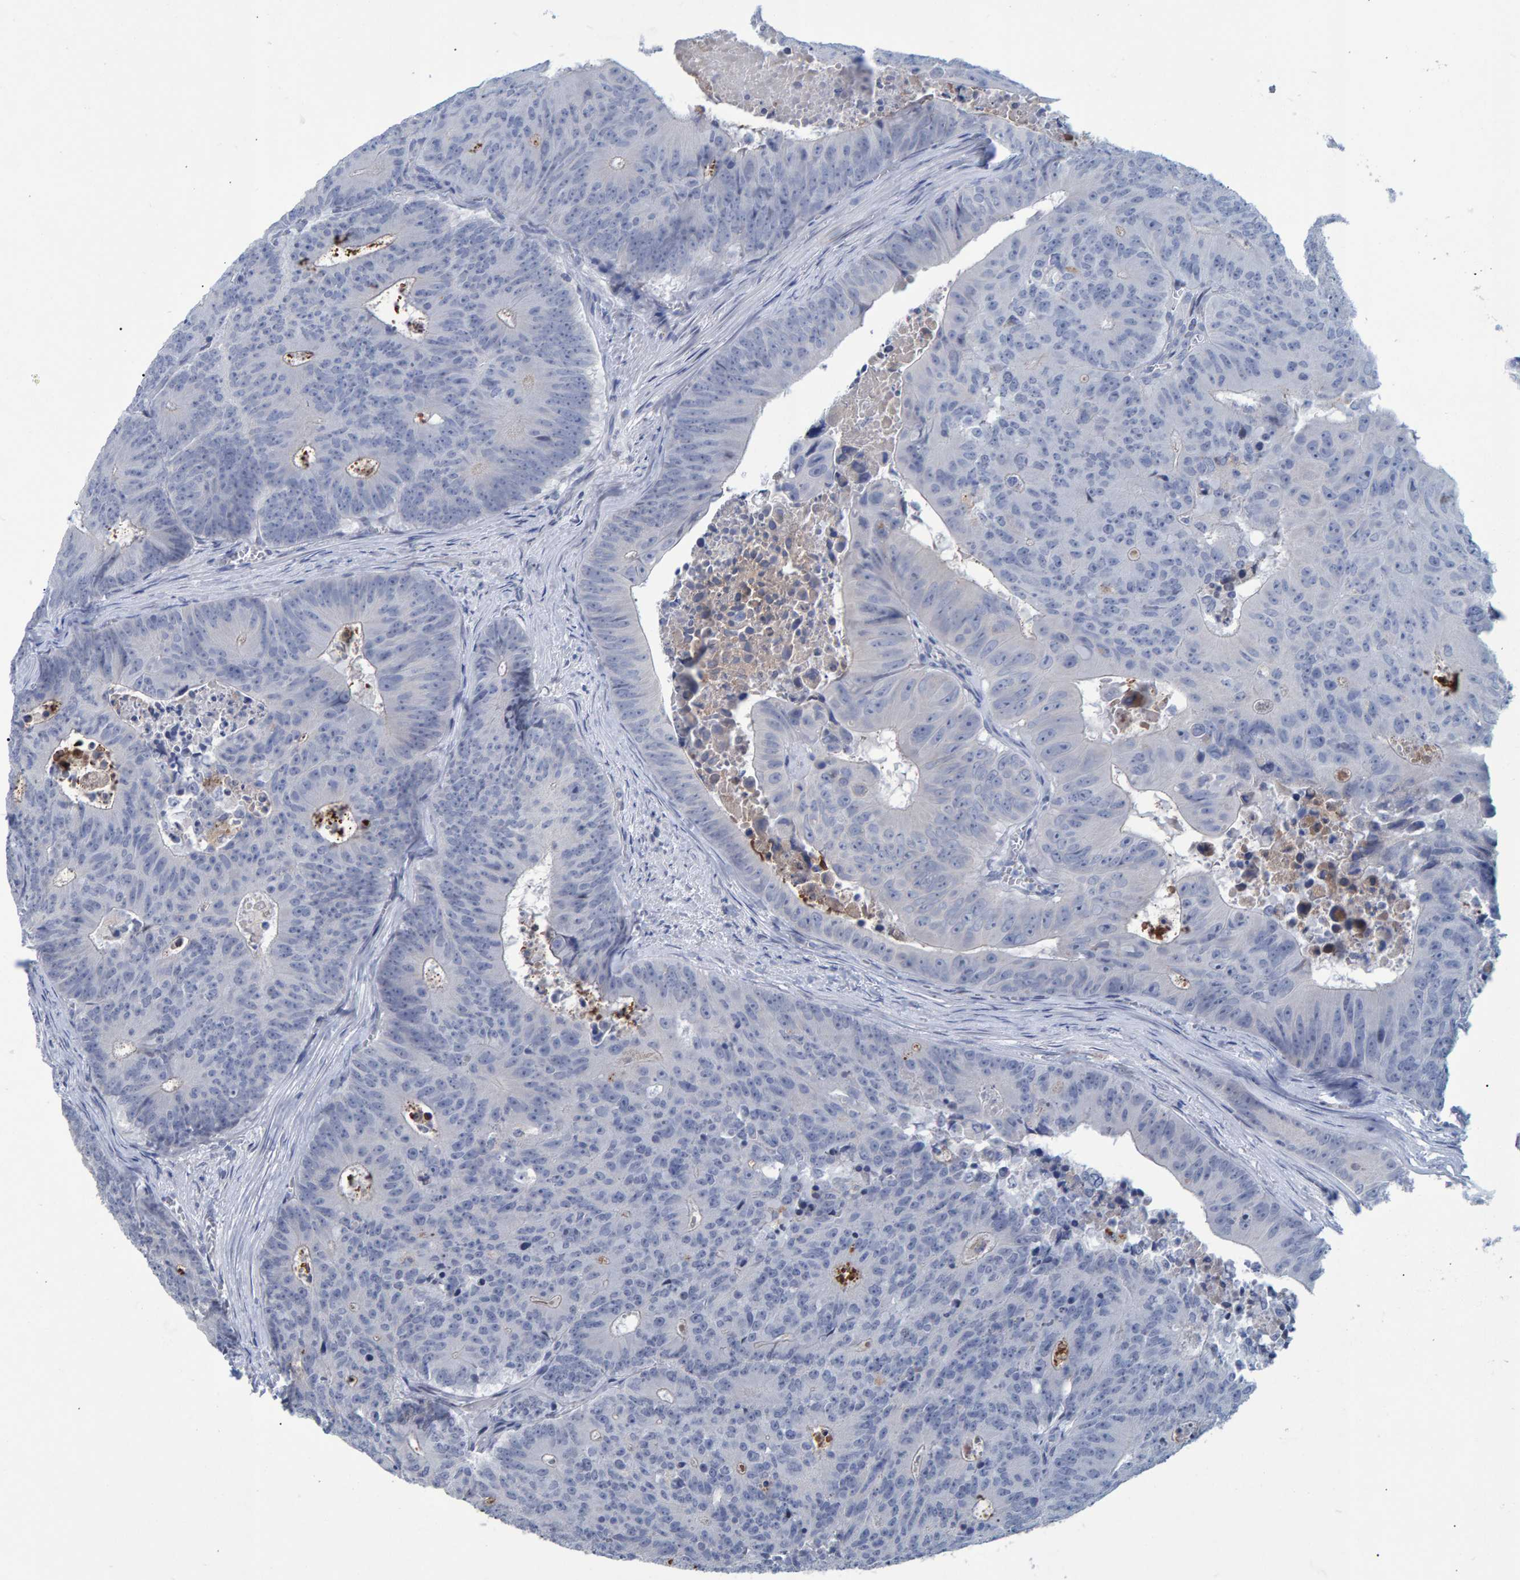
{"staining": {"intensity": "negative", "quantity": "none", "location": "none"}, "tissue": "colorectal cancer", "cell_type": "Tumor cells", "image_type": "cancer", "snomed": [{"axis": "morphology", "description": "Adenocarcinoma, NOS"}, {"axis": "topography", "description": "Colon"}], "caption": "This is an immunohistochemistry micrograph of human colorectal cancer (adenocarcinoma). There is no expression in tumor cells.", "gene": "PROCA1", "patient": {"sex": "male", "age": 87}}